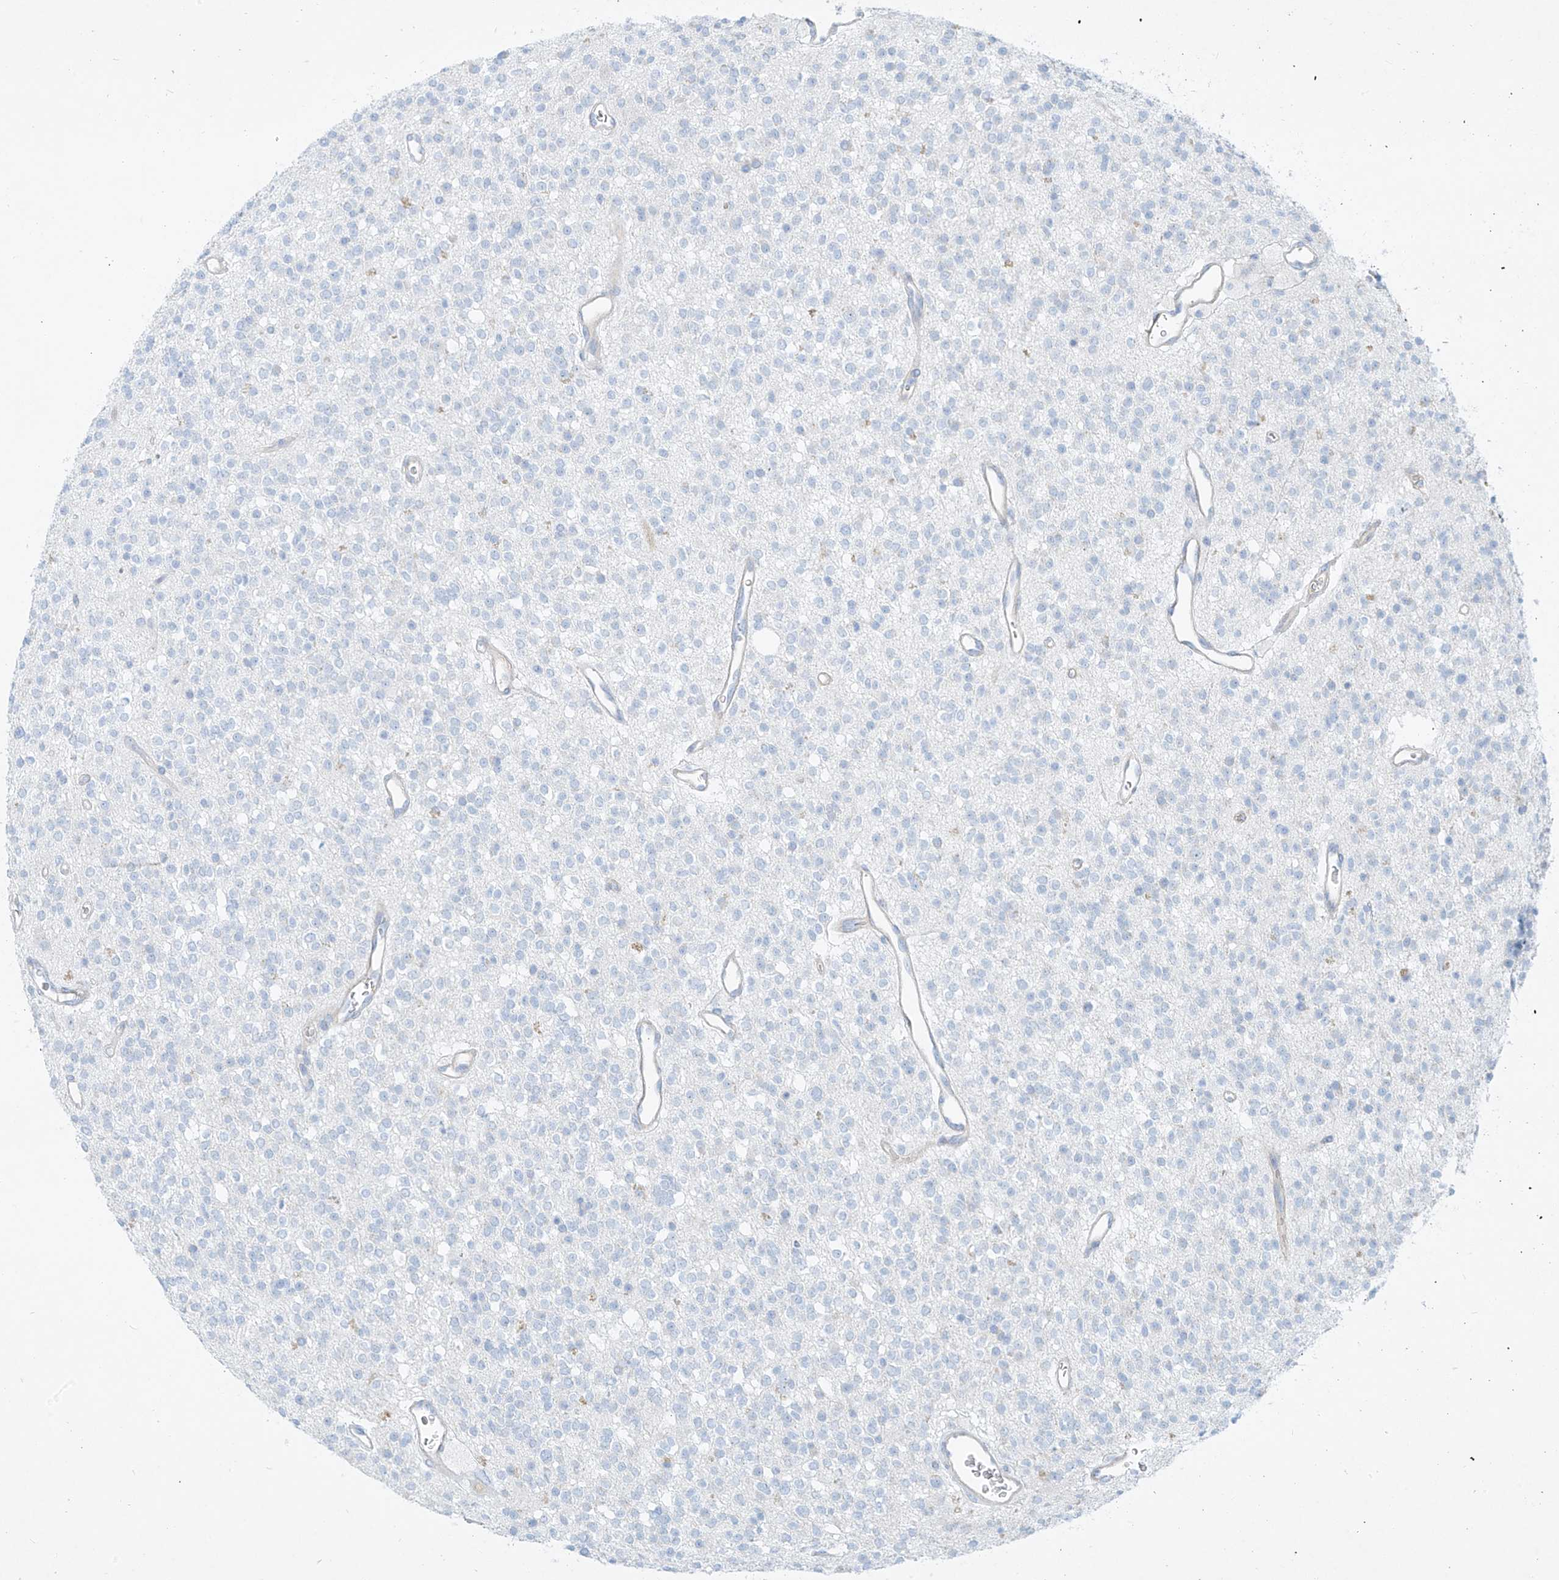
{"staining": {"intensity": "negative", "quantity": "none", "location": "none"}, "tissue": "glioma", "cell_type": "Tumor cells", "image_type": "cancer", "snomed": [{"axis": "morphology", "description": "Glioma, malignant, High grade"}, {"axis": "topography", "description": "Brain"}], "caption": "IHC of glioma reveals no expression in tumor cells.", "gene": "AJM1", "patient": {"sex": "male", "age": 34}}